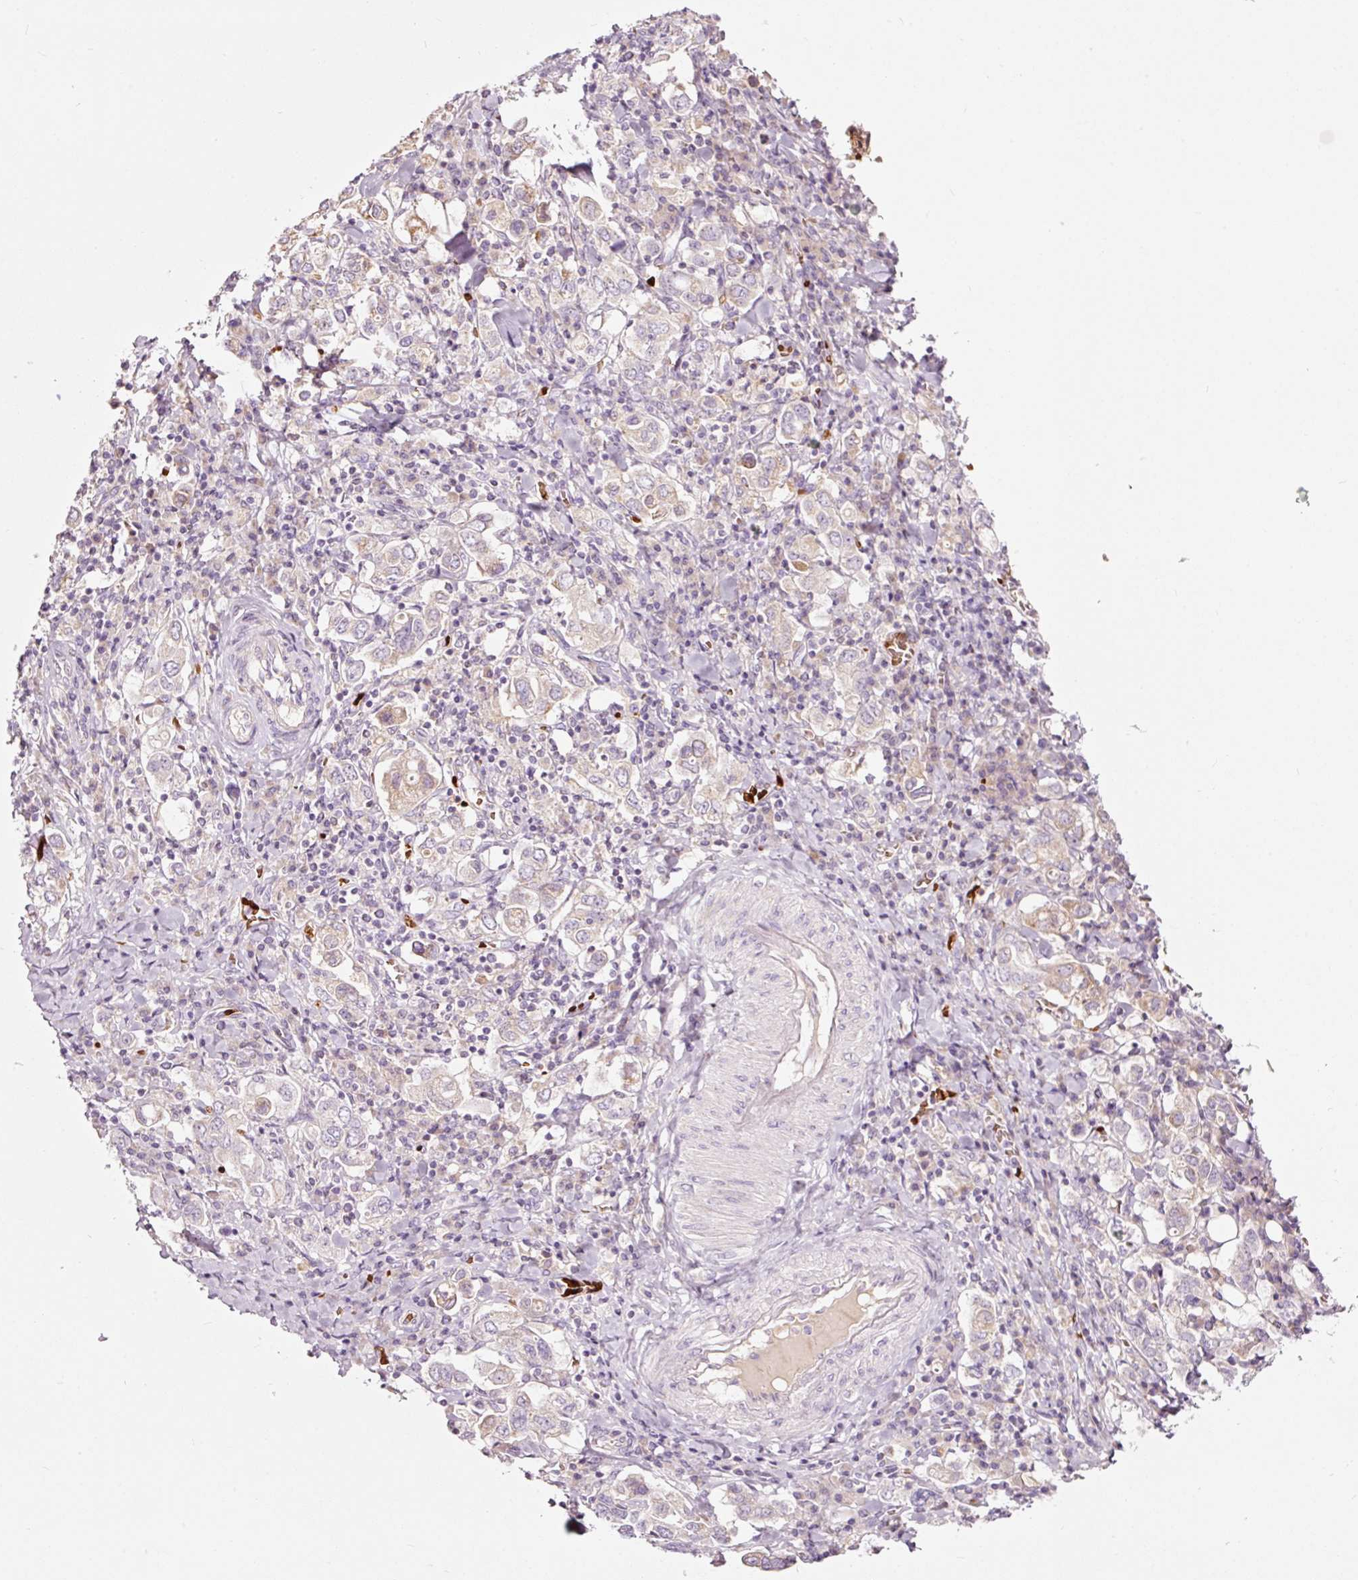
{"staining": {"intensity": "weak", "quantity": "<25%", "location": "cytoplasmic/membranous"}, "tissue": "stomach cancer", "cell_type": "Tumor cells", "image_type": "cancer", "snomed": [{"axis": "morphology", "description": "Adenocarcinoma, NOS"}, {"axis": "topography", "description": "Stomach, upper"}], "caption": "Human adenocarcinoma (stomach) stained for a protein using immunohistochemistry (IHC) exhibits no expression in tumor cells.", "gene": "LDHAL6B", "patient": {"sex": "male", "age": 62}}